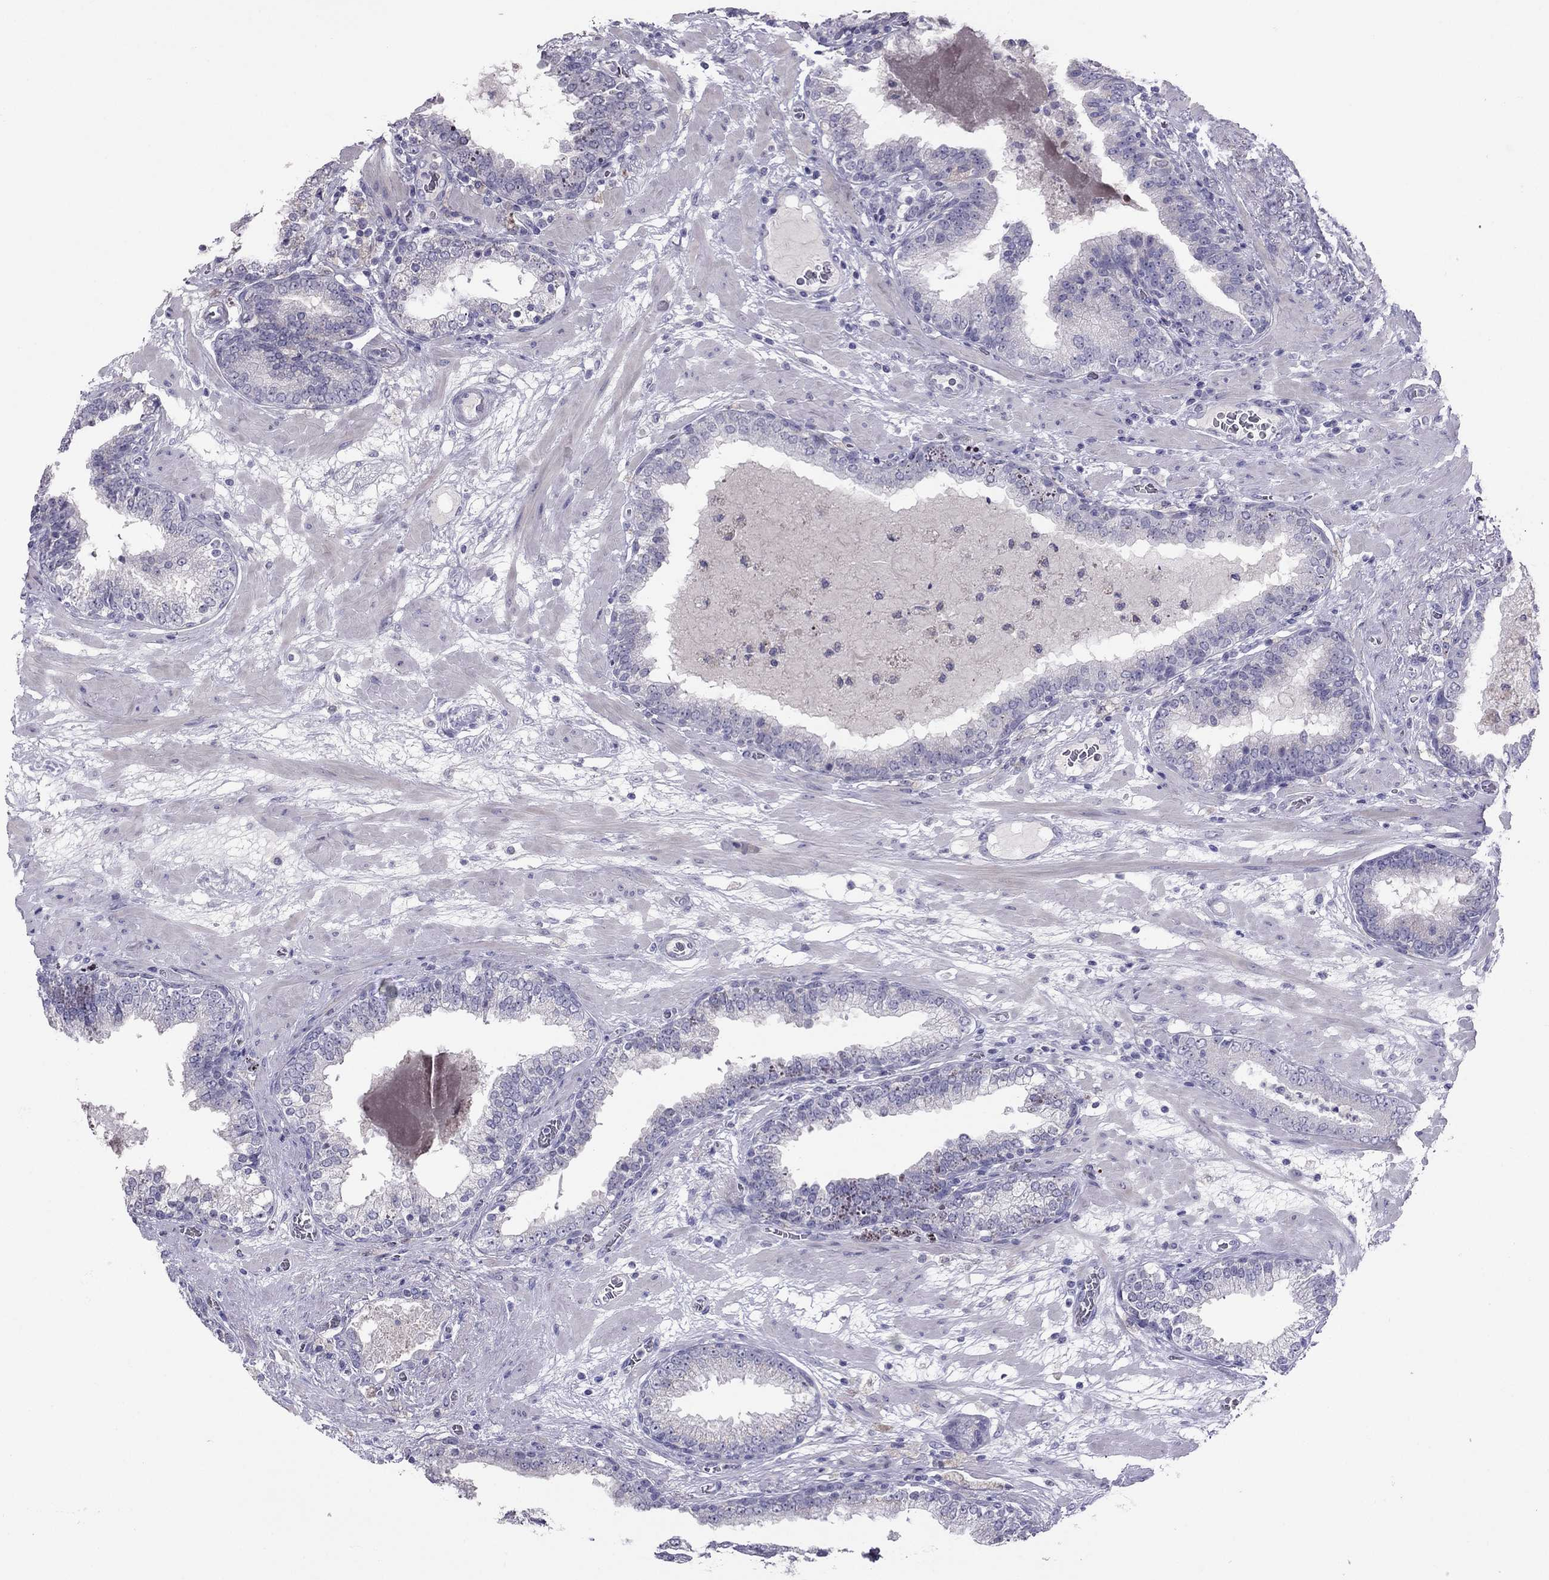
{"staining": {"intensity": "negative", "quantity": "none", "location": "none"}, "tissue": "prostate cancer", "cell_type": "Tumor cells", "image_type": "cancer", "snomed": [{"axis": "morphology", "description": "Adenocarcinoma, Low grade"}, {"axis": "topography", "description": "Prostate"}], "caption": "Immunohistochemical staining of human low-grade adenocarcinoma (prostate) demonstrates no significant positivity in tumor cells. (DAB IHC with hematoxylin counter stain).", "gene": "RGS8", "patient": {"sex": "male", "age": 60}}